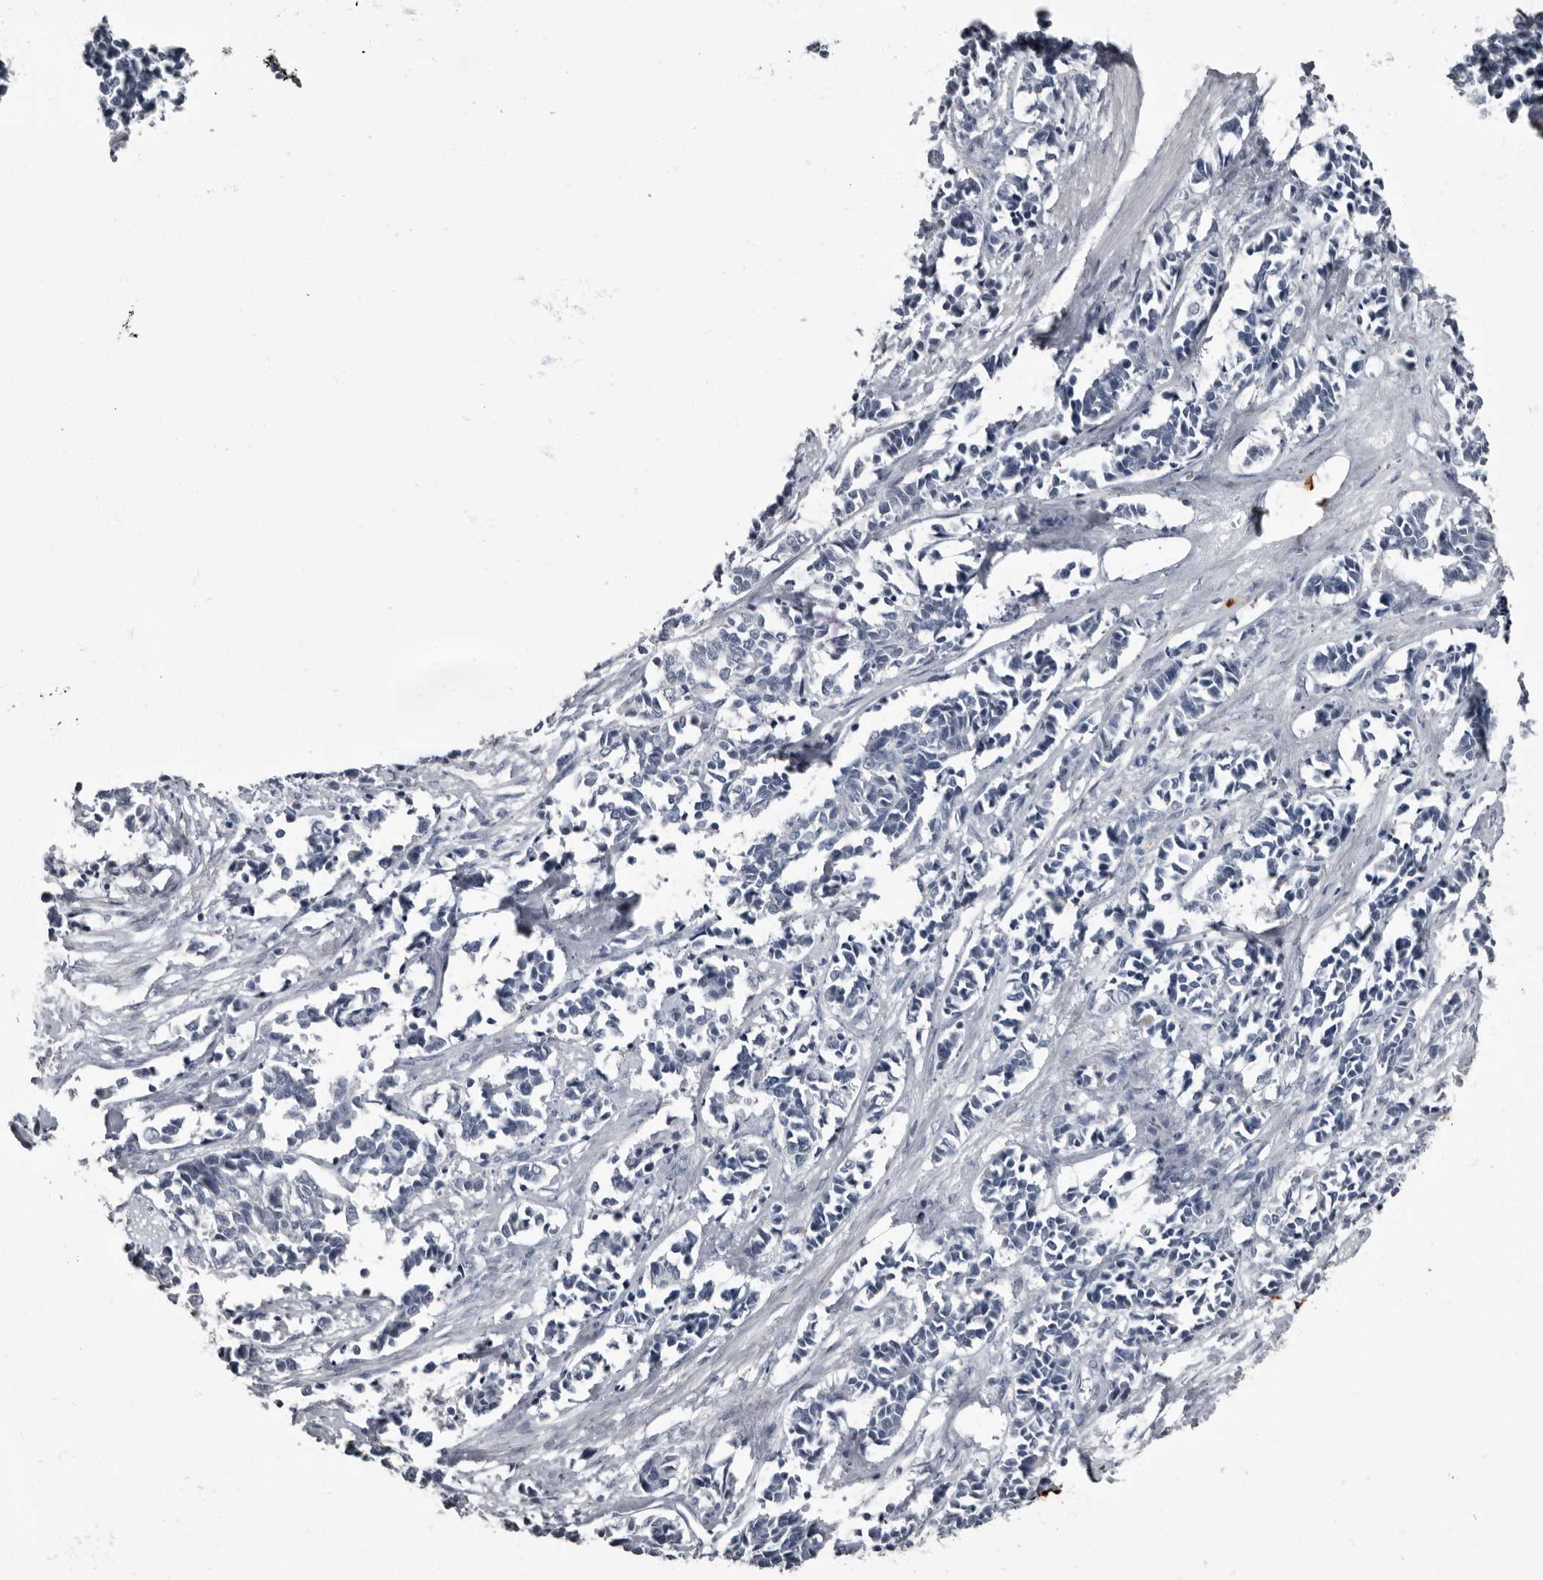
{"staining": {"intensity": "negative", "quantity": "none", "location": "none"}, "tissue": "cervical cancer", "cell_type": "Tumor cells", "image_type": "cancer", "snomed": [{"axis": "morphology", "description": "Normal tissue, NOS"}, {"axis": "morphology", "description": "Squamous cell carcinoma, NOS"}, {"axis": "topography", "description": "Cervix"}], "caption": "High magnification brightfield microscopy of cervical squamous cell carcinoma stained with DAB (3,3'-diaminobenzidine) (brown) and counterstained with hematoxylin (blue): tumor cells show no significant positivity. (Brightfield microscopy of DAB immunohistochemistry at high magnification).", "gene": "TPD52L1", "patient": {"sex": "female", "age": 35}}